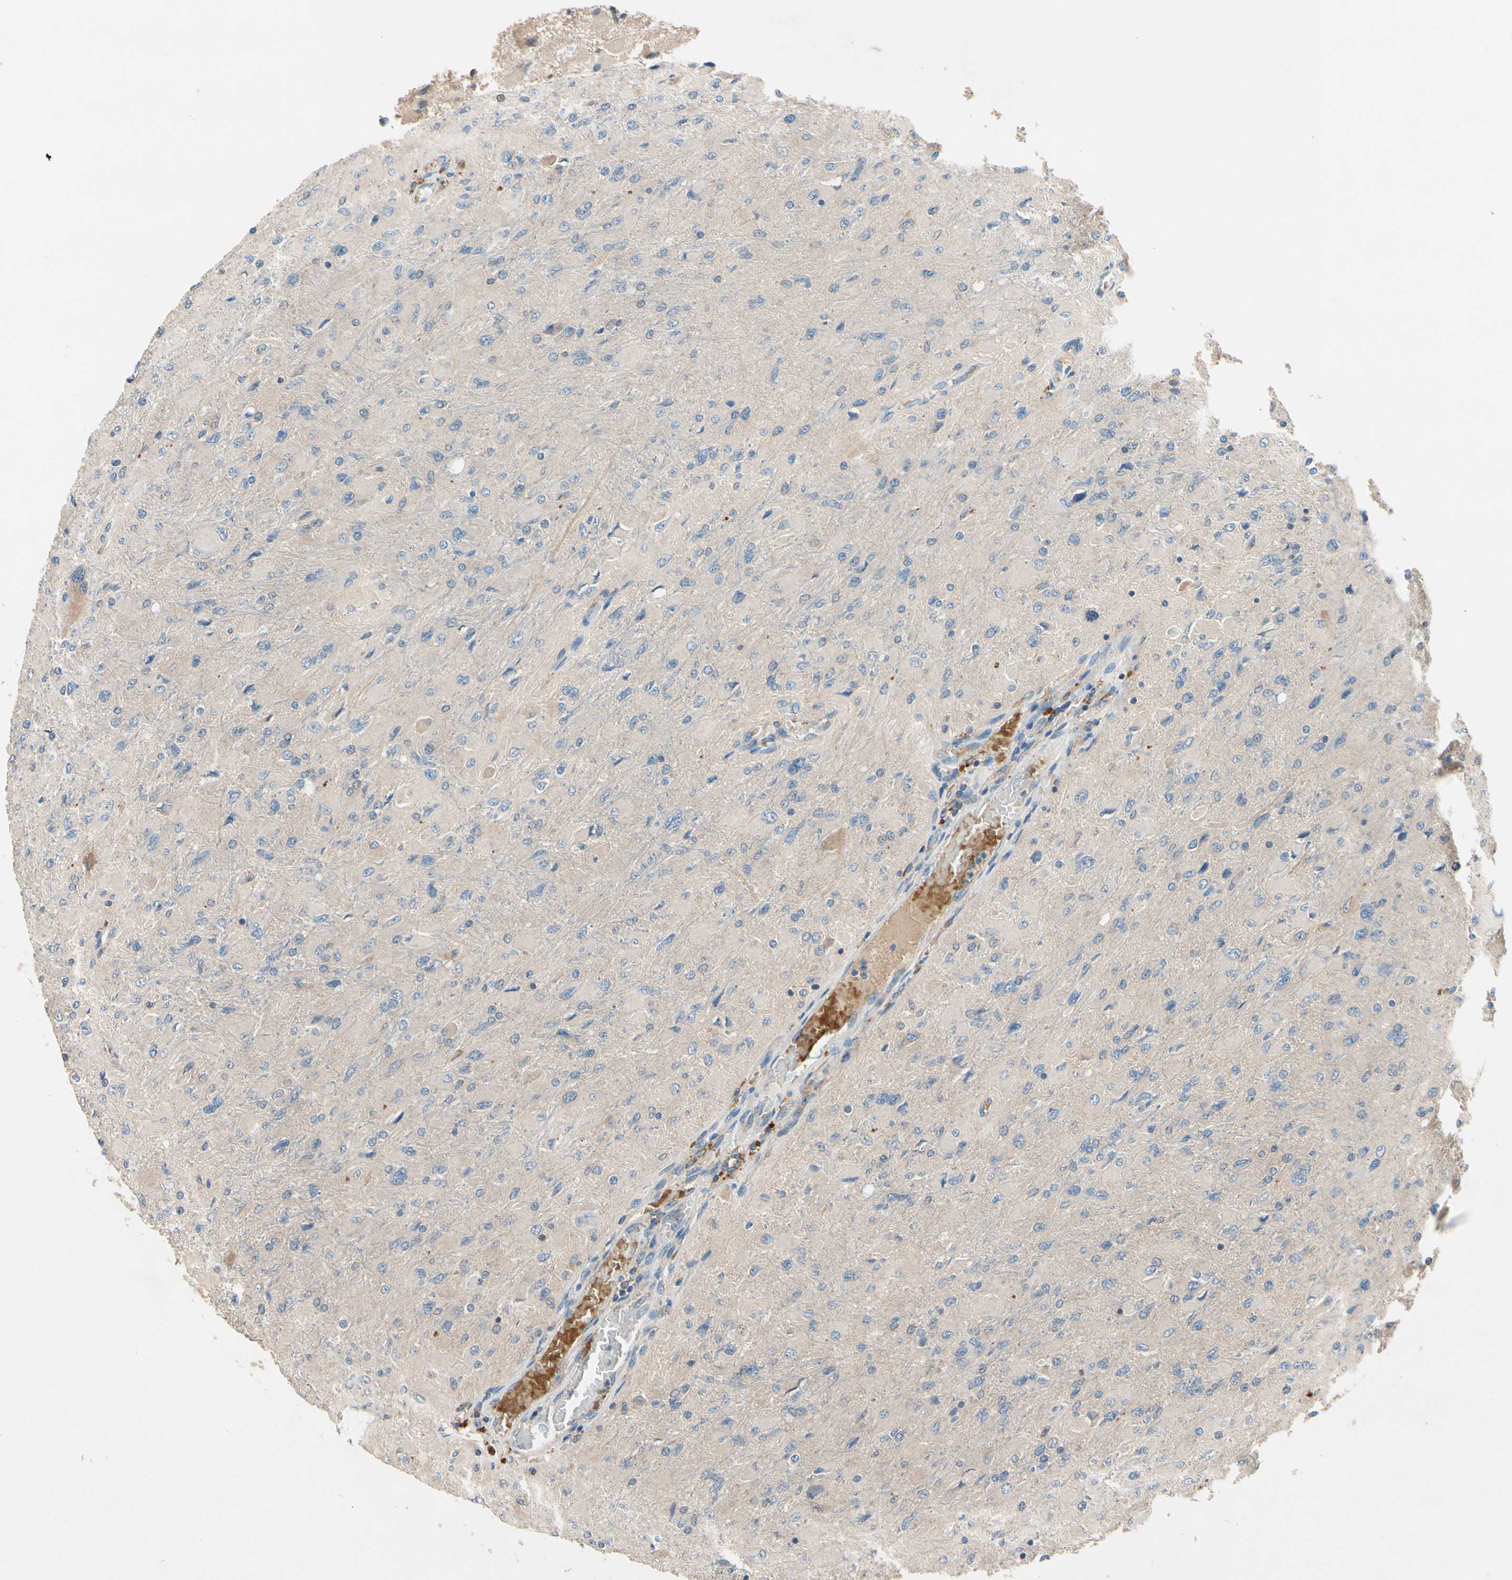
{"staining": {"intensity": "weak", "quantity": "<25%", "location": "cytoplasmic/membranous"}, "tissue": "glioma", "cell_type": "Tumor cells", "image_type": "cancer", "snomed": [{"axis": "morphology", "description": "Glioma, malignant, High grade"}, {"axis": "topography", "description": "Cerebral cortex"}], "caption": "The immunohistochemistry (IHC) histopathology image has no significant expression in tumor cells of malignant high-grade glioma tissue. (Brightfield microscopy of DAB (3,3'-diaminobenzidine) IHC at high magnification).", "gene": "IL1RL1", "patient": {"sex": "female", "age": 36}}